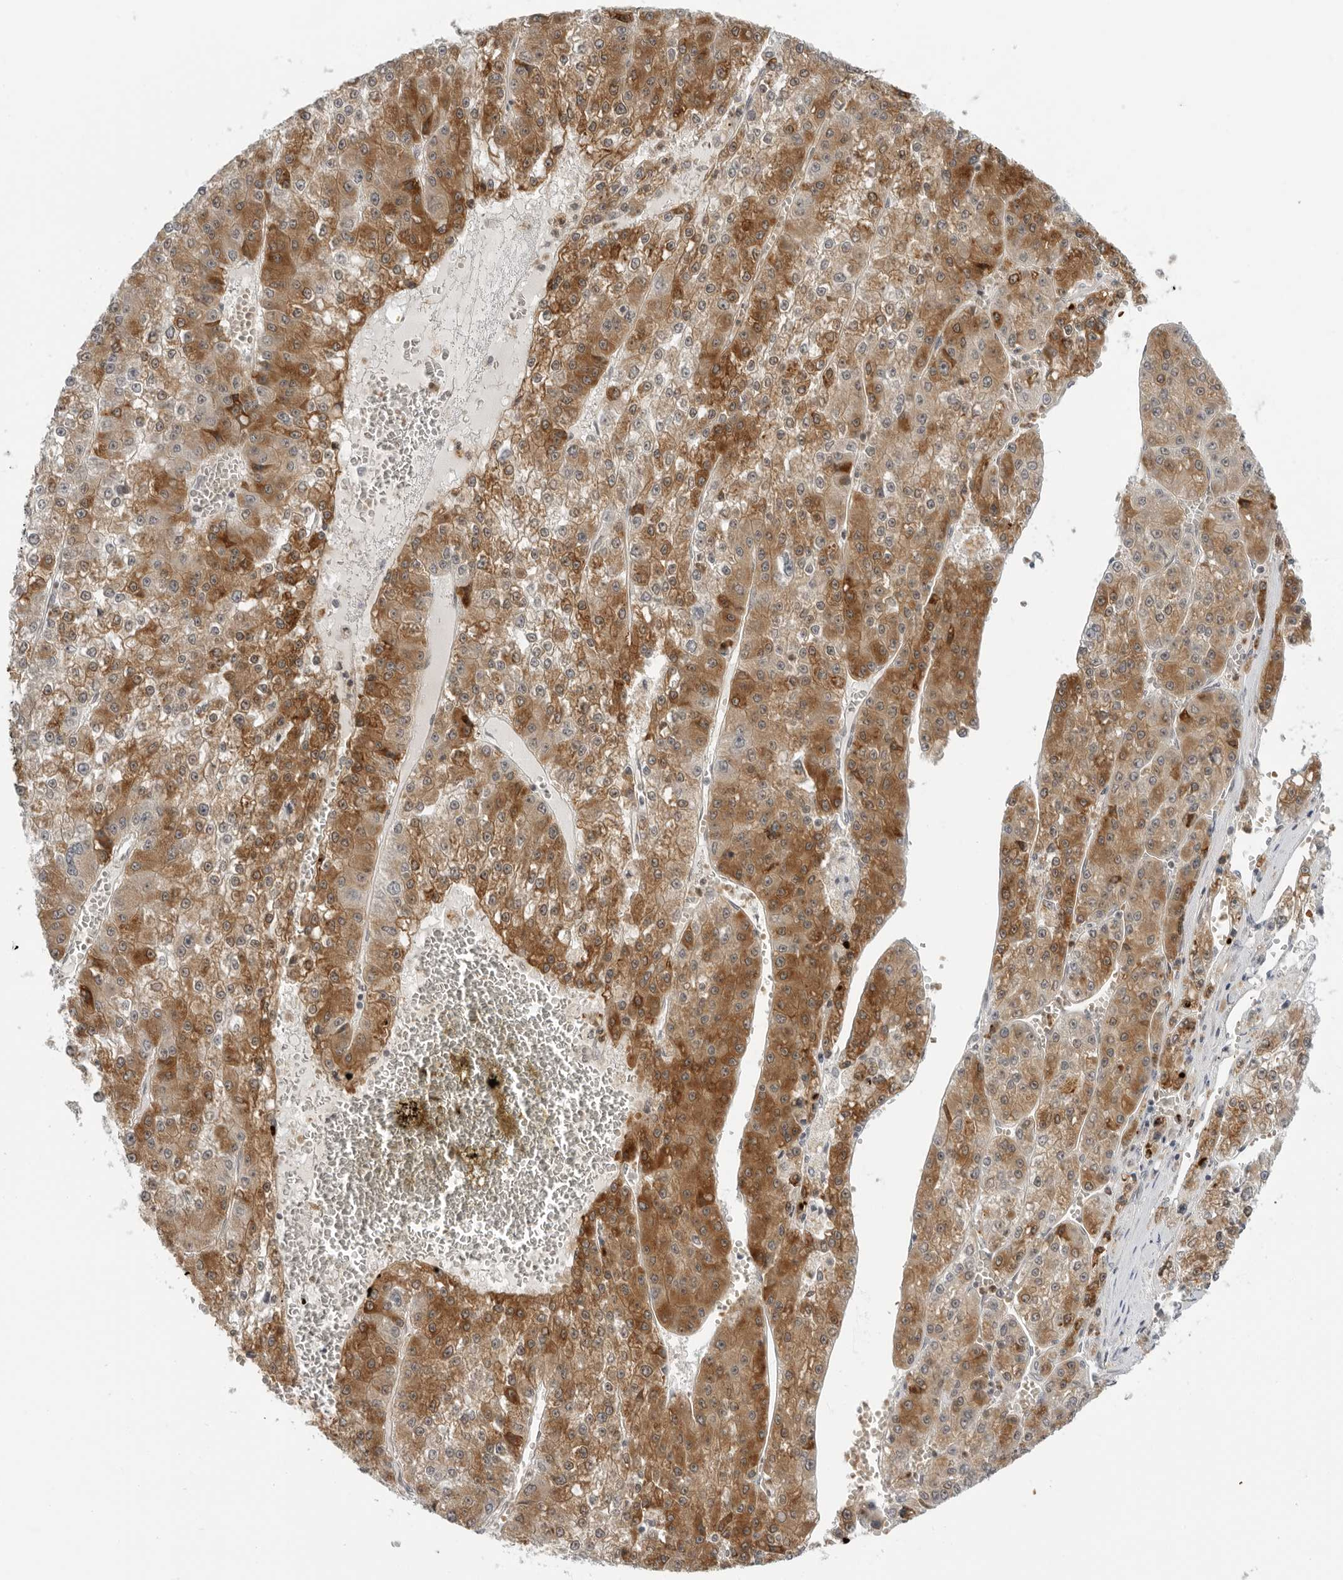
{"staining": {"intensity": "moderate", "quantity": ">75%", "location": "cytoplasmic/membranous"}, "tissue": "liver cancer", "cell_type": "Tumor cells", "image_type": "cancer", "snomed": [{"axis": "morphology", "description": "Carcinoma, Hepatocellular, NOS"}, {"axis": "topography", "description": "Liver"}], "caption": "The histopathology image exhibits a brown stain indicating the presence of a protein in the cytoplasmic/membranous of tumor cells in liver cancer (hepatocellular carcinoma). The protein is stained brown, and the nuclei are stained in blue (DAB IHC with brightfield microscopy, high magnification).", "gene": "SUGCT", "patient": {"sex": "female", "age": 73}}